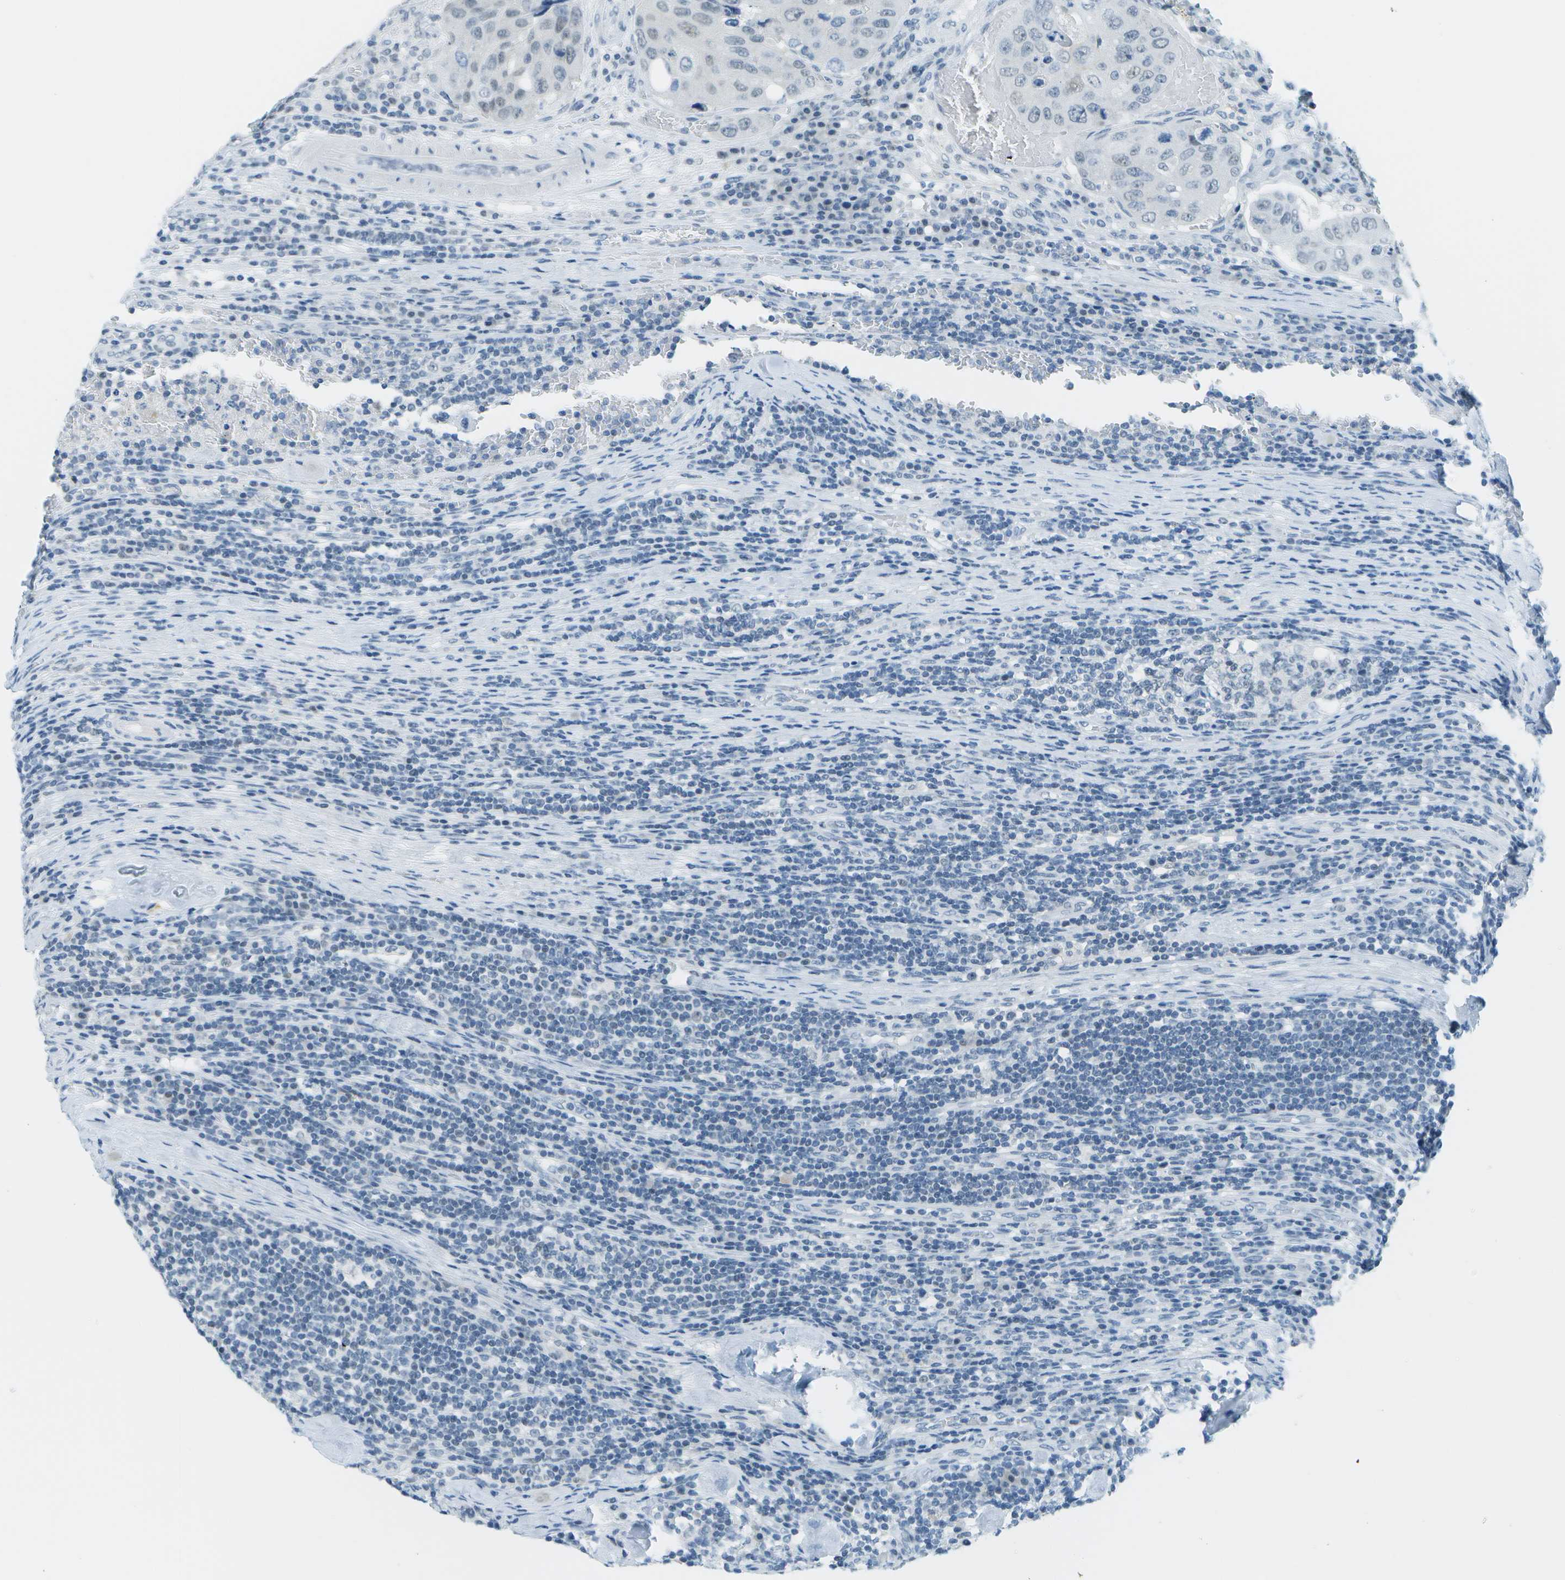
{"staining": {"intensity": "negative", "quantity": "none", "location": "none"}, "tissue": "urothelial cancer", "cell_type": "Tumor cells", "image_type": "cancer", "snomed": [{"axis": "morphology", "description": "Urothelial carcinoma, High grade"}, {"axis": "topography", "description": "Lymph node"}, {"axis": "topography", "description": "Urinary bladder"}], "caption": "Tumor cells show no significant staining in urothelial carcinoma (high-grade).", "gene": "NEK11", "patient": {"sex": "male", "age": 51}}